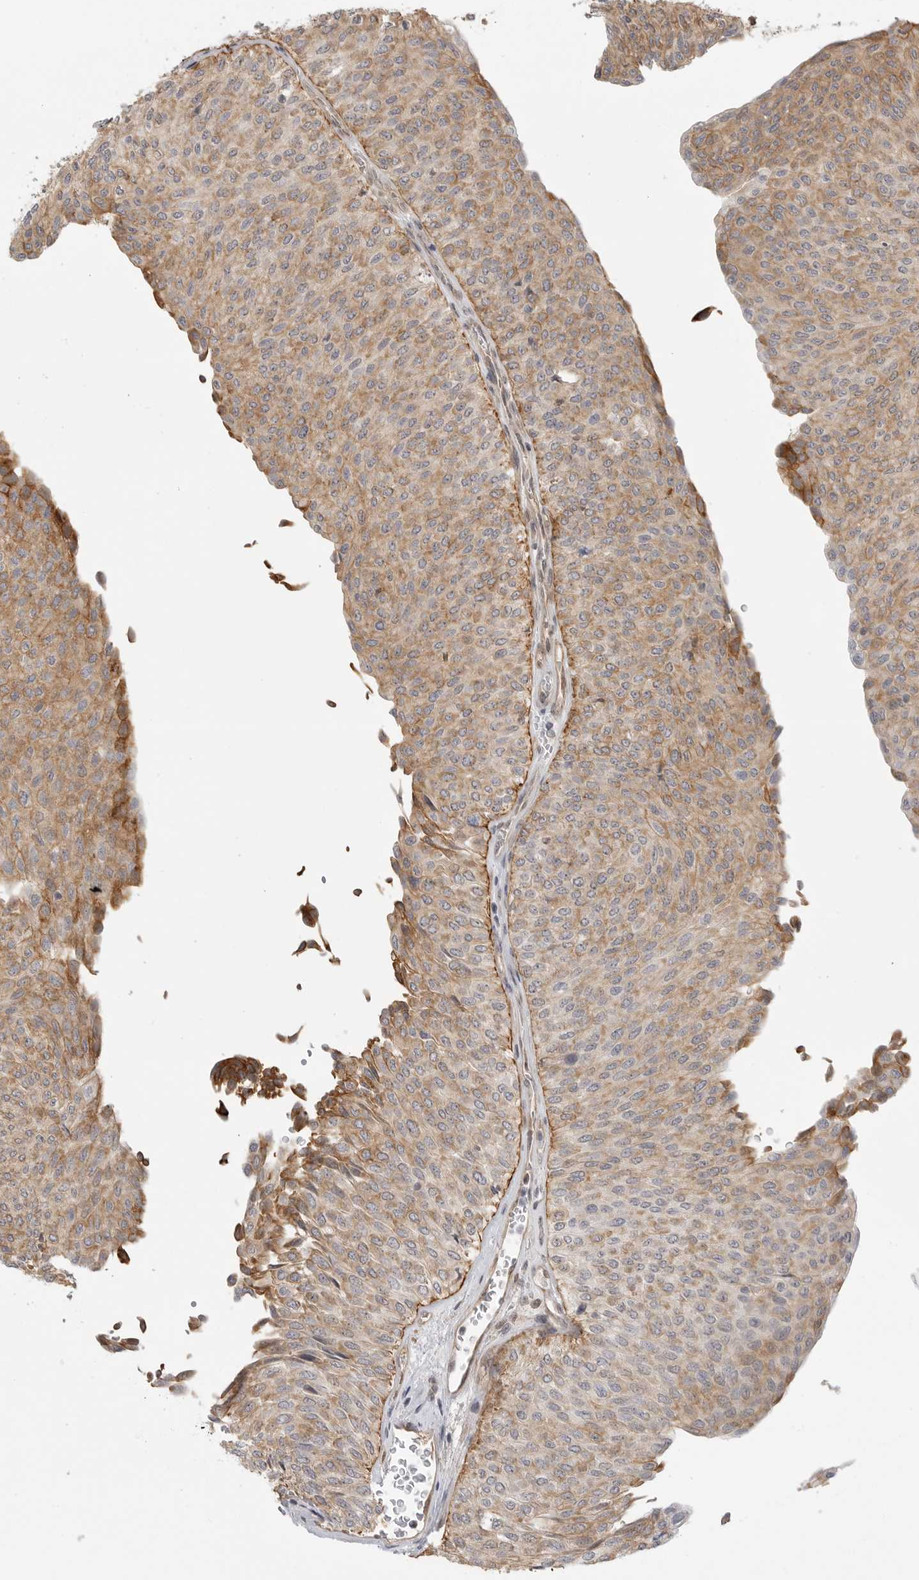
{"staining": {"intensity": "moderate", "quantity": ">75%", "location": "cytoplasmic/membranous"}, "tissue": "urothelial cancer", "cell_type": "Tumor cells", "image_type": "cancer", "snomed": [{"axis": "morphology", "description": "Urothelial carcinoma, Low grade"}, {"axis": "topography", "description": "Urinary bladder"}], "caption": "IHC image of neoplastic tissue: urothelial cancer stained using immunohistochemistry (IHC) displays medium levels of moderate protein expression localized specifically in the cytoplasmic/membranous of tumor cells, appearing as a cytoplasmic/membranous brown color.", "gene": "ATOH7", "patient": {"sex": "male", "age": 78}}